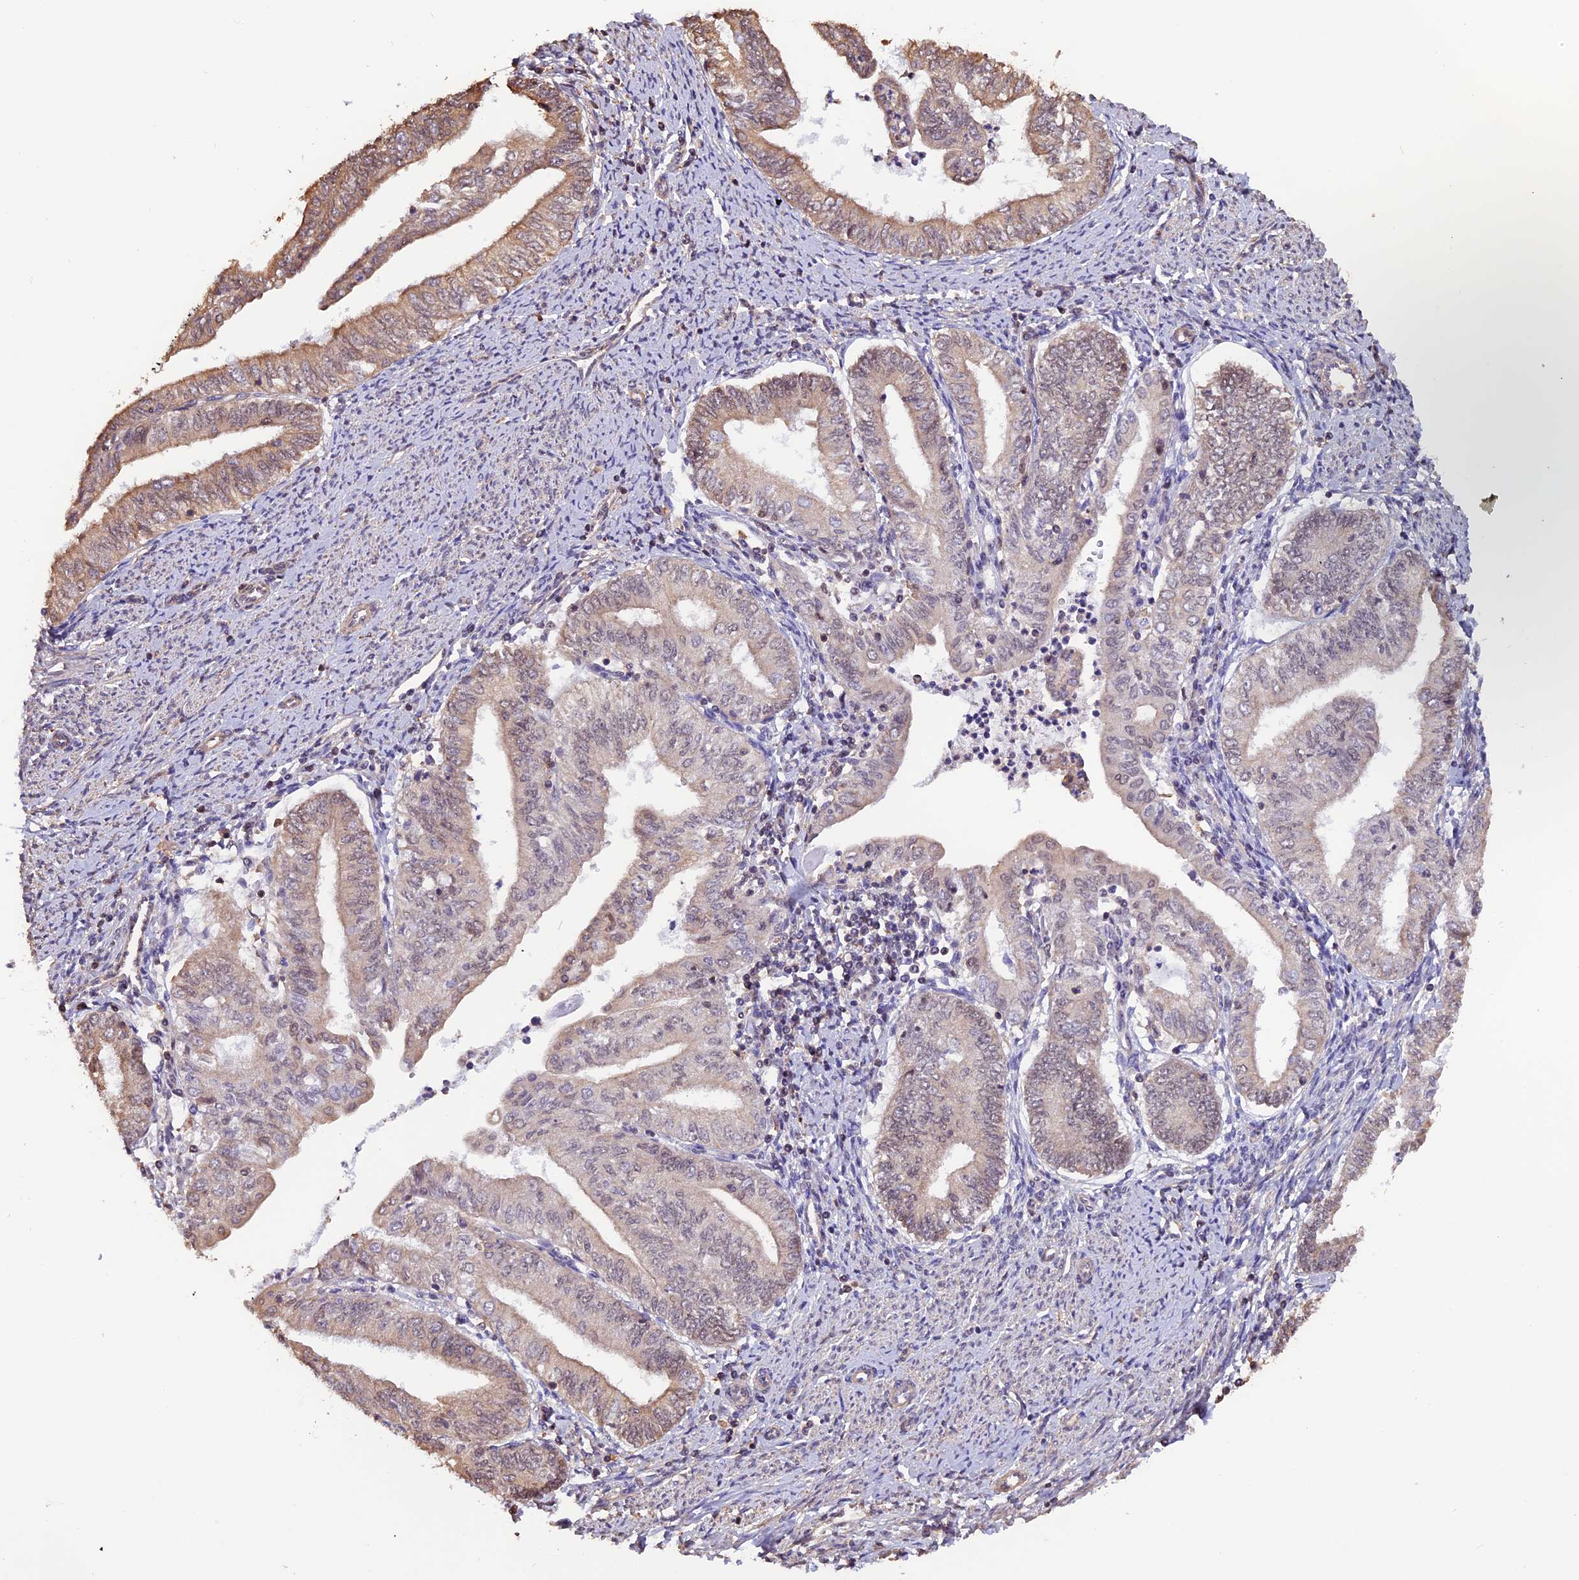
{"staining": {"intensity": "moderate", "quantity": "<25%", "location": "cytoplasmic/membranous"}, "tissue": "endometrial cancer", "cell_type": "Tumor cells", "image_type": "cancer", "snomed": [{"axis": "morphology", "description": "Adenocarcinoma, NOS"}, {"axis": "topography", "description": "Endometrium"}], "caption": "Immunohistochemistry (IHC) (DAB (3,3'-diaminobenzidine)) staining of human endometrial cancer displays moderate cytoplasmic/membranous protein positivity in about <25% of tumor cells.", "gene": "ZC3H4", "patient": {"sex": "female", "age": 66}}